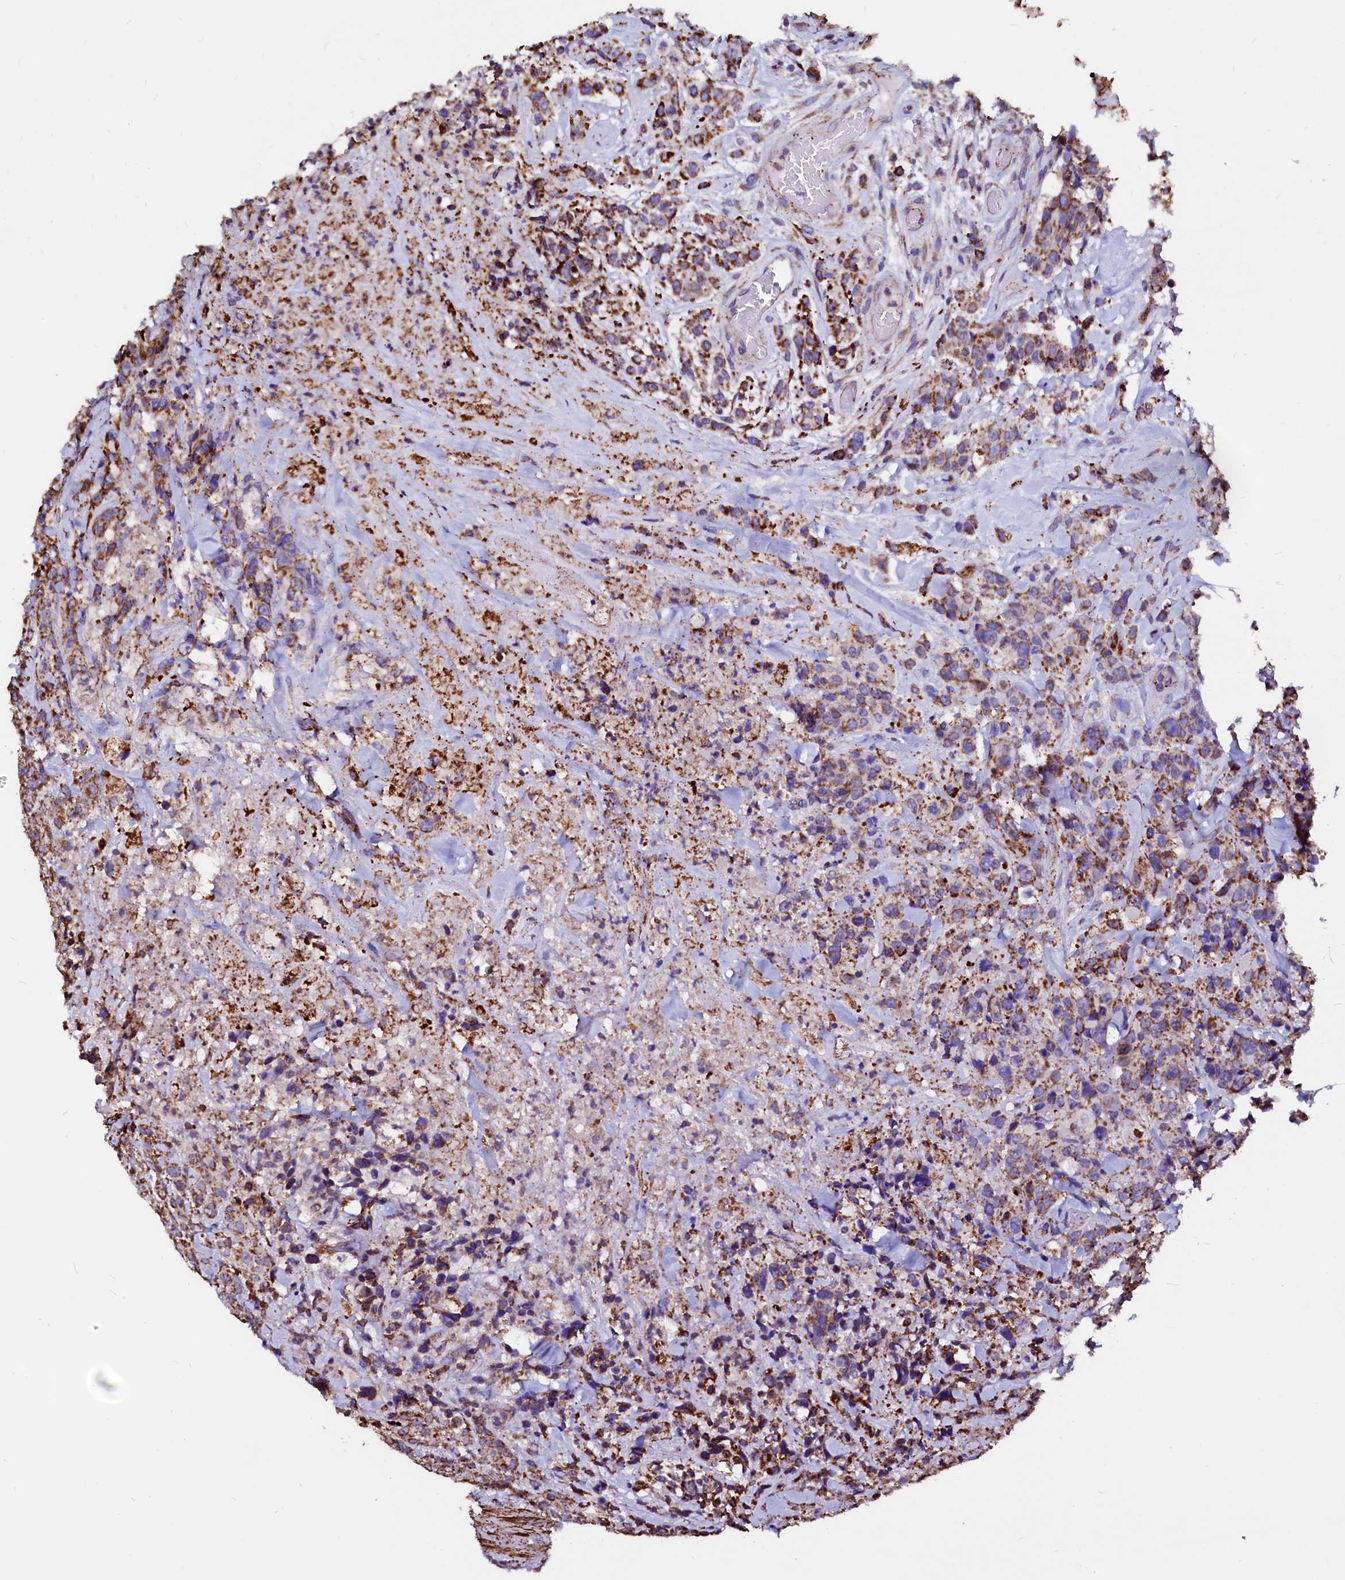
{"staining": {"intensity": "strong", "quantity": "25%-75%", "location": "cytoplasmic/membranous"}, "tissue": "colorectal cancer", "cell_type": "Tumor cells", "image_type": "cancer", "snomed": [{"axis": "morphology", "description": "Adenocarcinoma, NOS"}, {"axis": "topography", "description": "Colon"}], "caption": "A micrograph of adenocarcinoma (colorectal) stained for a protein reveals strong cytoplasmic/membranous brown staining in tumor cells.", "gene": "MAOB", "patient": {"sex": "male", "age": 62}}